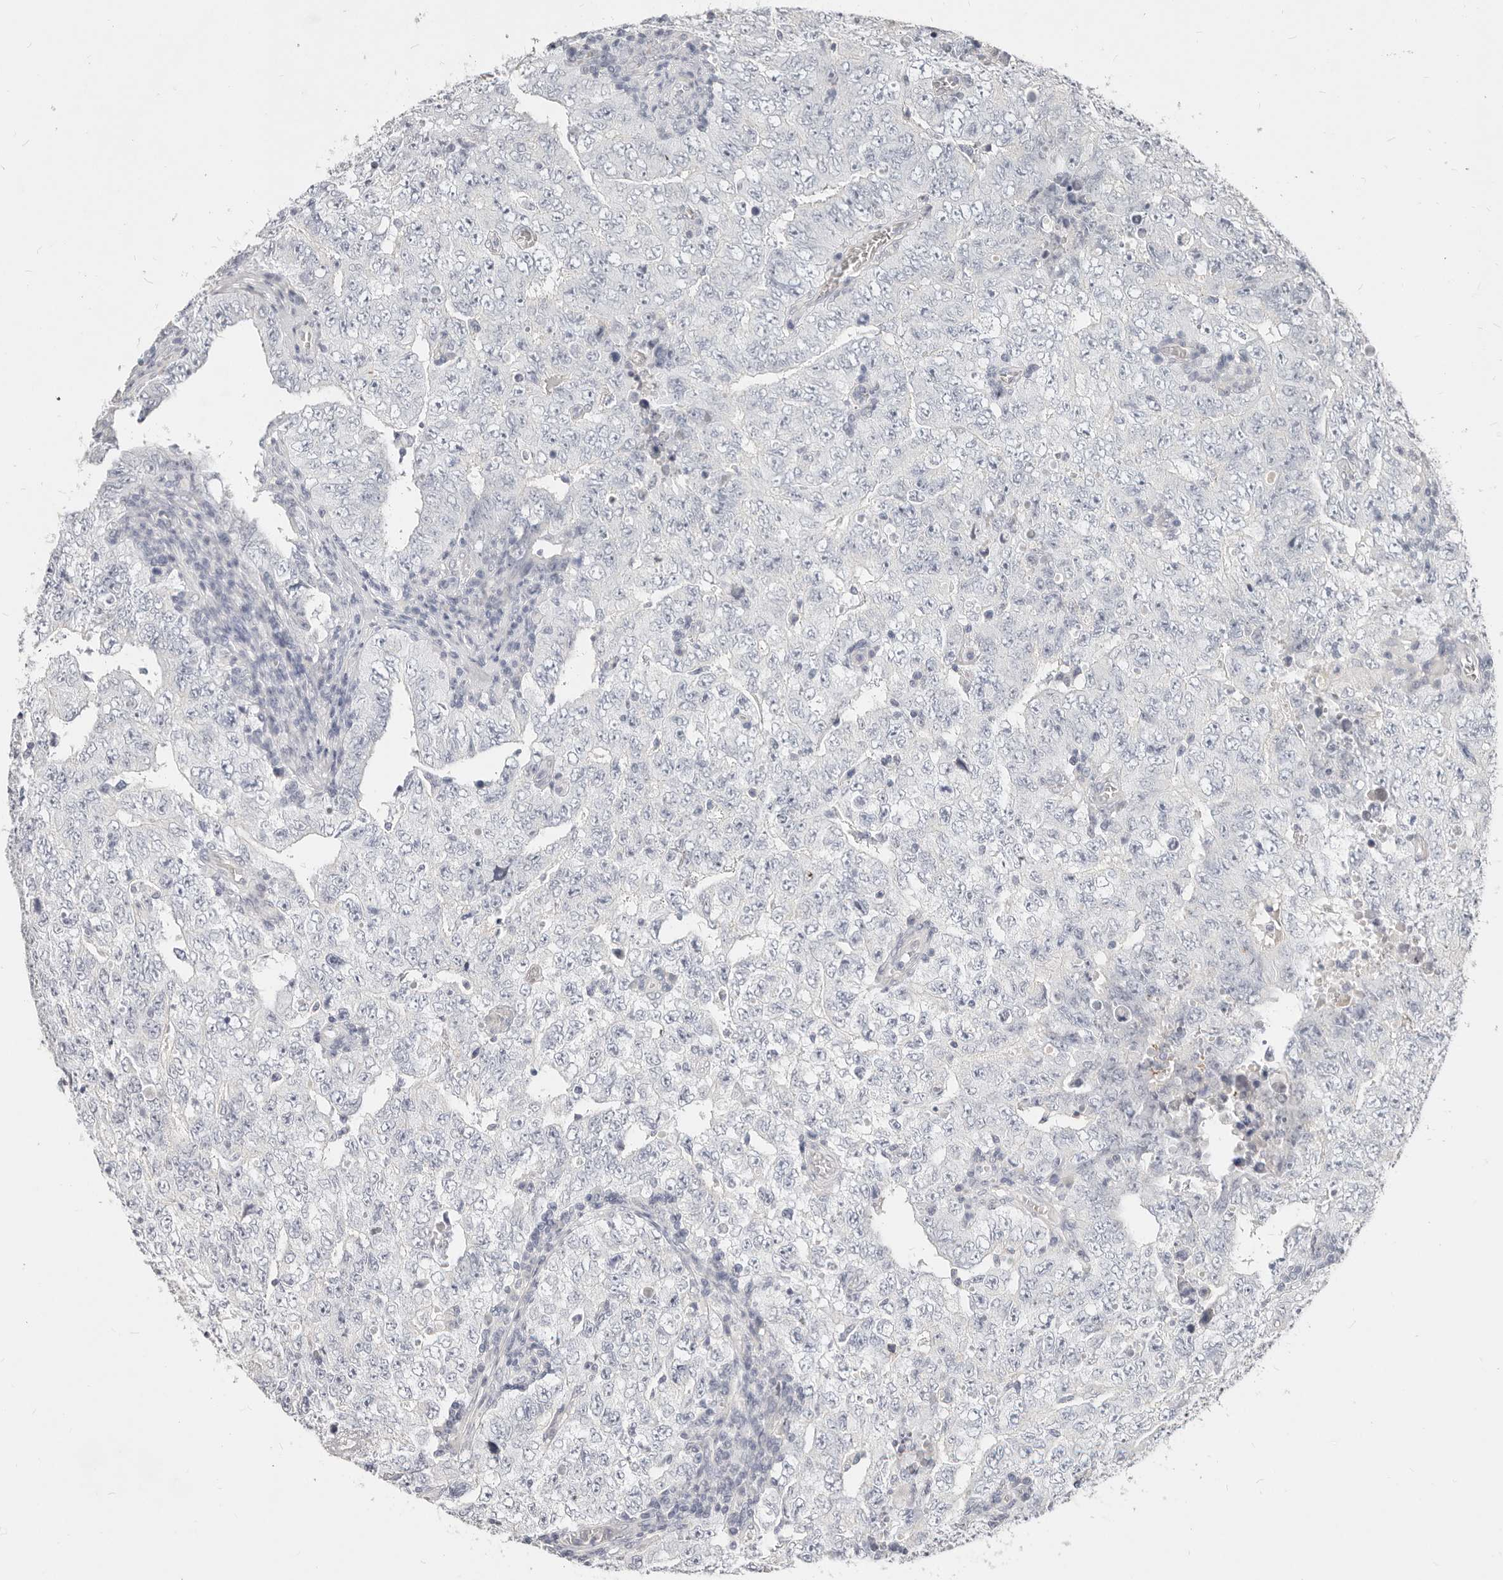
{"staining": {"intensity": "negative", "quantity": "none", "location": "none"}, "tissue": "testis cancer", "cell_type": "Tumor cells", "image_type": "cancer", "snomed": [{"axis": "morphology", "description": "Carcinoma, Embryonal, NOS"}, {"axis": "topography", "description": "Testis"}], "caption": "Immunohistochemistry histopathology image of human testis cancer (embryonal carcinoma) stained for a protein (brown), which exhibits no staining in tumor cells.", "gene": "TMEM63B", "patient": {"sex": "male", "age": 26}}